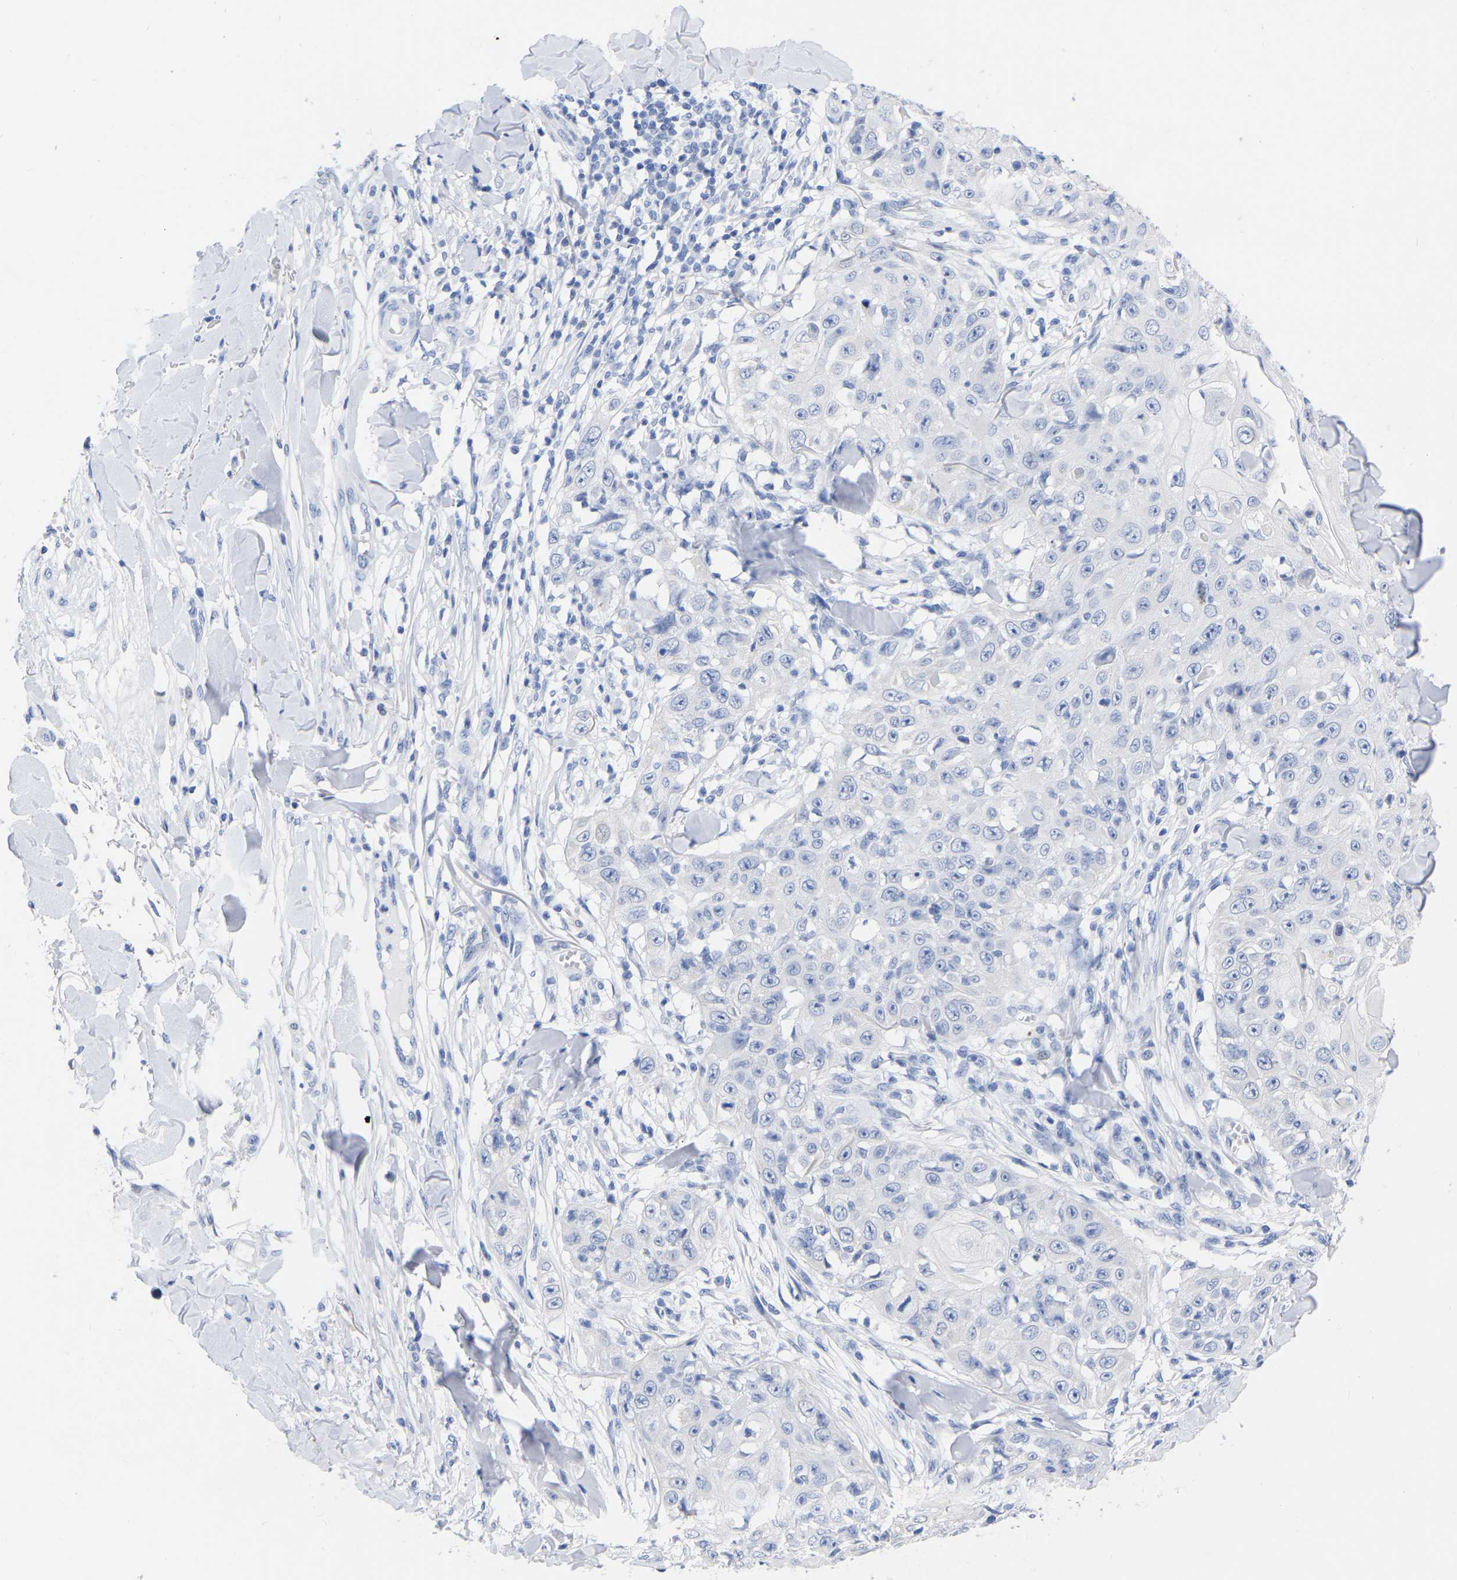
{"staining": {"intensity": "negative", "quantity": "none", "location": "none"}, "tissue": "skin cancer", "cell_type": "Tumor cells", "image_type": "cancer", "snomed": [{"axis": "morphology", "description": "Squamous cell carcinoma, NOS"}, {"axis": "topography", "description": "Skin"}], "caption": "Protein analysis of skin cancer reveals no significant staining in tumor cells.", "gene": "ZNF629", "patient": {"sex": "male", "age": 86}}